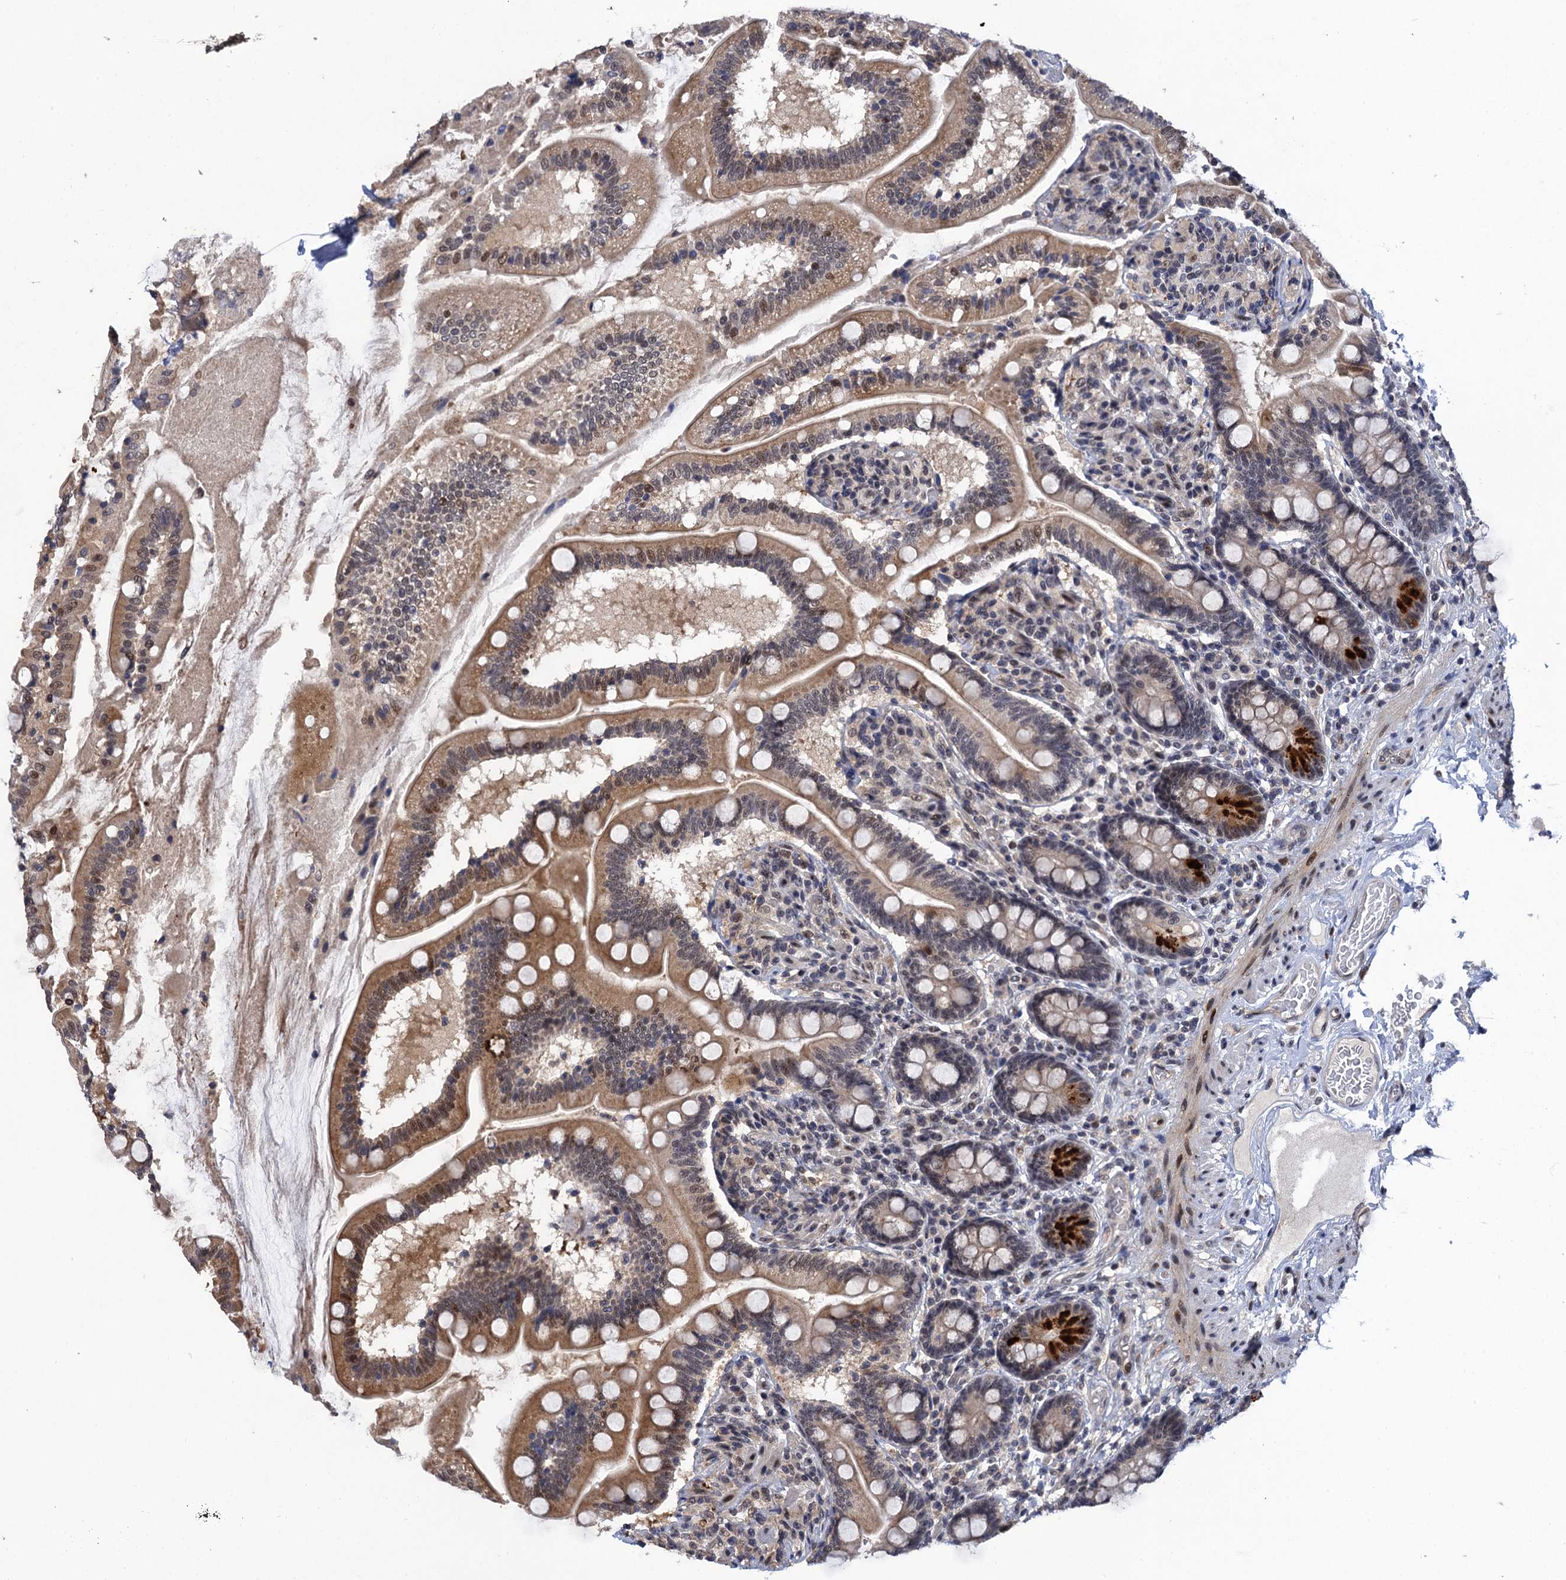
{"staining": {"intensity": "strong", "quantity": "25%-75%", "location": "cytoplasmic/membranous,nuclear"}, "tissue": "small intestine", "cell_type": "Glandular cells", "image_type": "normal", "snomed": [{"axis": "morphology", "description": "Normal tissue, NOS"}, {"axis": "topography", "description": "Small intestine"}], "caption": "A photomicrograph of human small intestine stained for a protein displays strong cytoplasmic/membranous,nuclear brown staining in glandular cells.", "gene": "ZAR1L", "patient": {"sex": "female", "age": 64}}